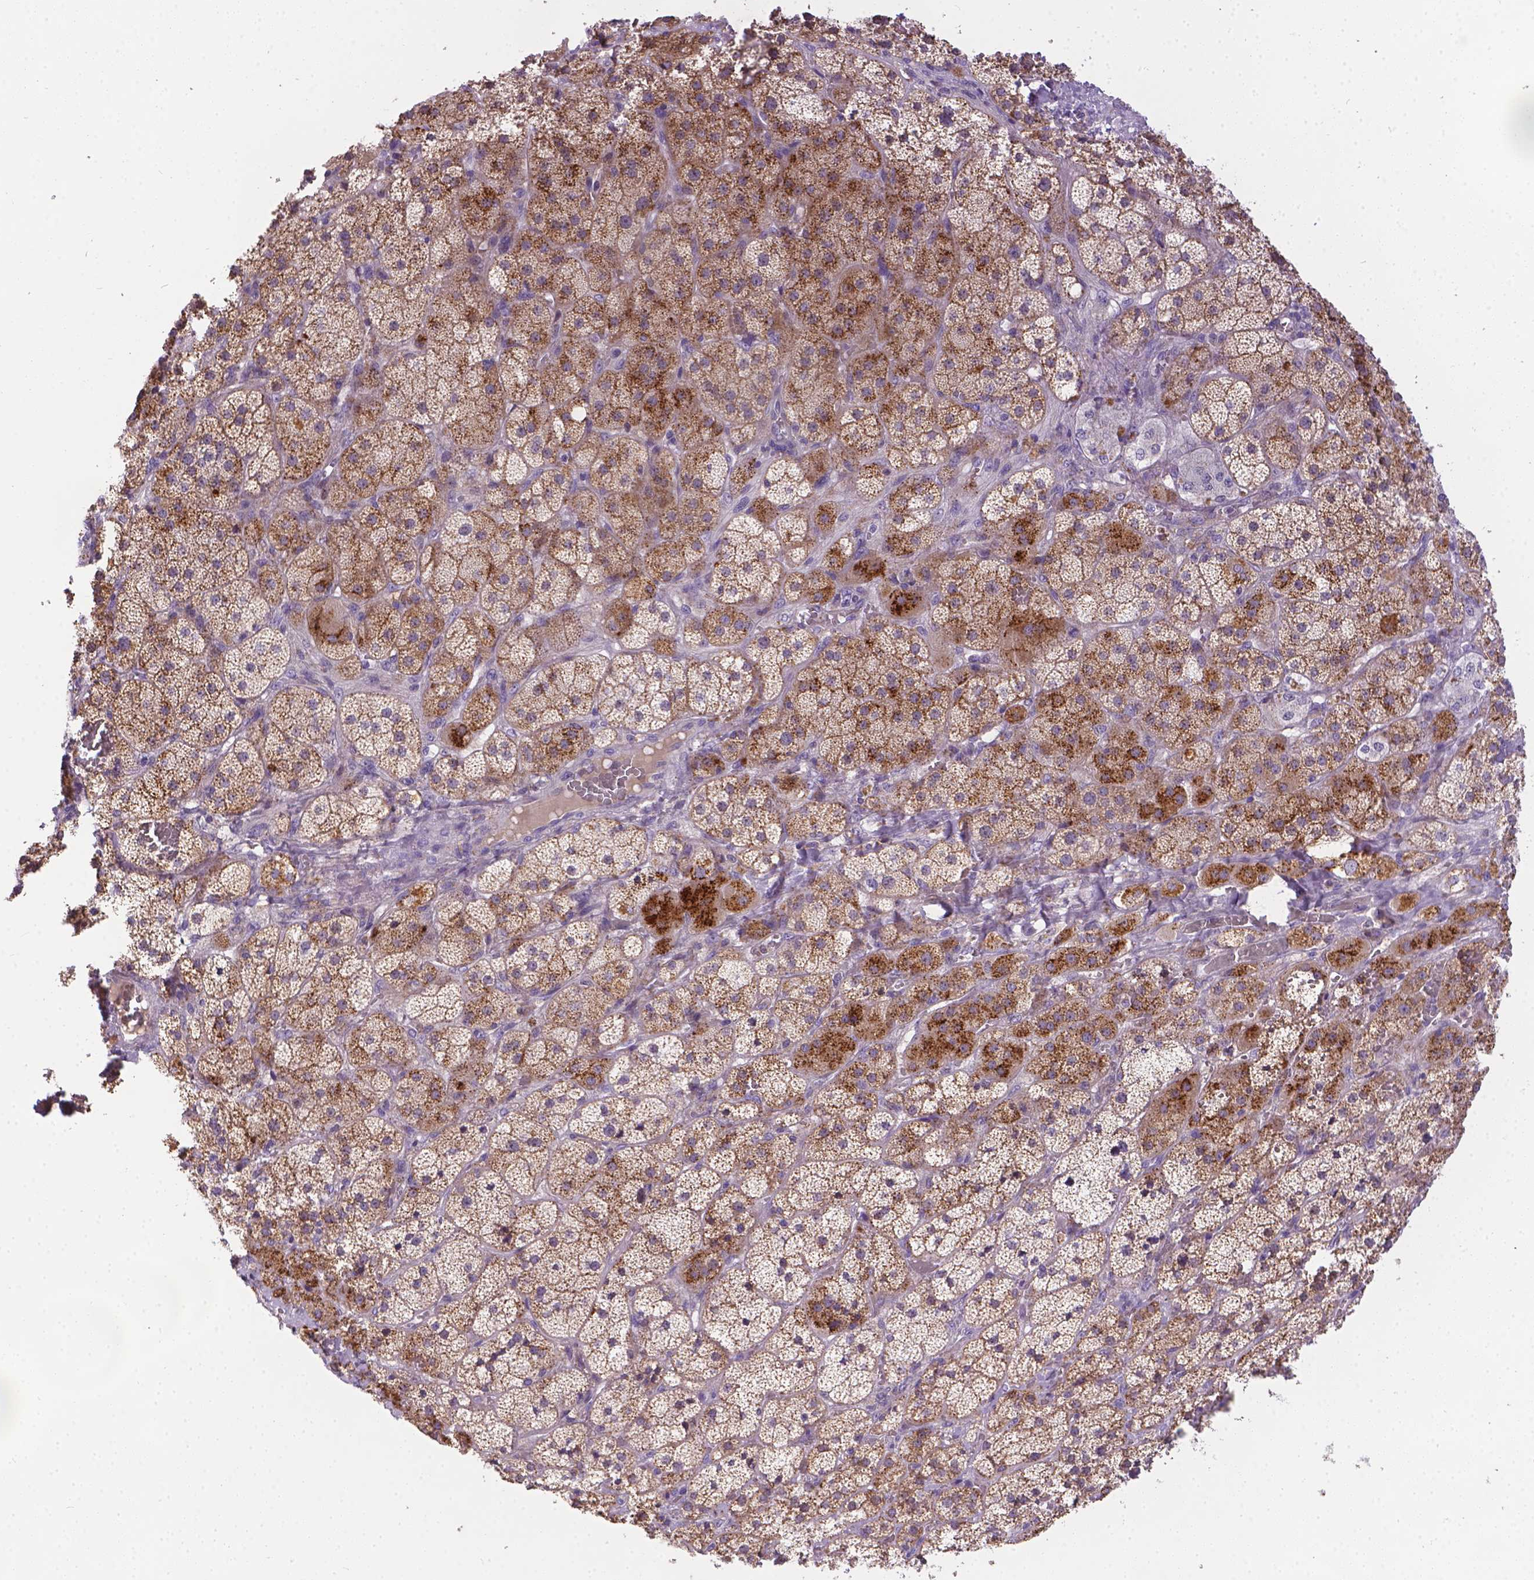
{"staining": {"intensity": "moderate", "quantity": ">75%", "location": "cytoplasmic/membranous"}, "tissue": "adrenal gland", "cell_type": "Glandular cells", "image_type": "normal", "snomed": [{"axis": "morphology", "description": "Normal tissue, NOS"}, {"axis": "topography", "description": "Adrenal gland"}], "caption": "A micrograph of adrenal gland stained for a protein demonstrates moderate cytoplasmic/membranous brown staining in glandular cells.", "gene": "TM4SF18", "patient": {"sex": "male", "age": 57}}